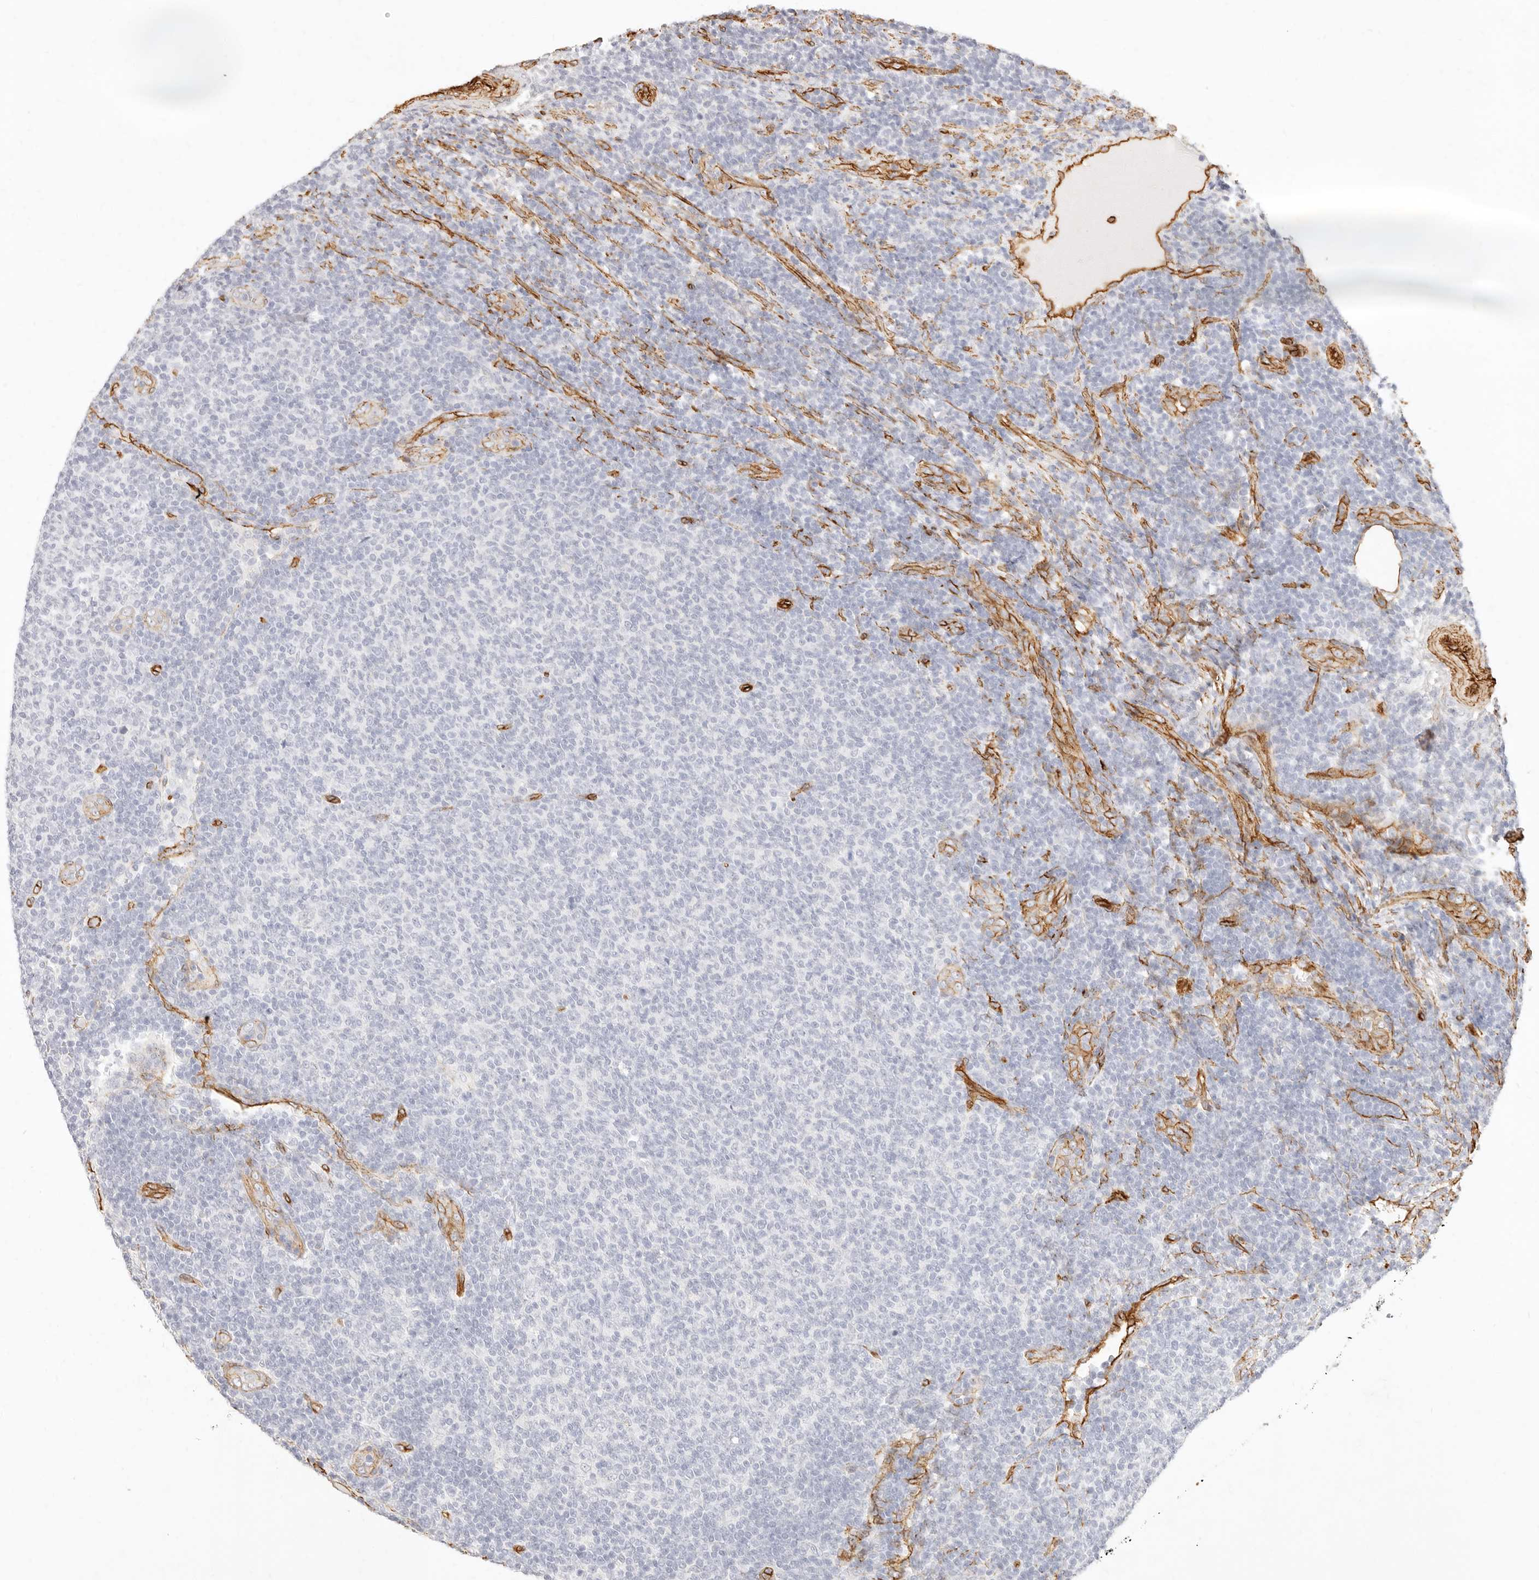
{"staining": {"intensity": "negative", "quantity": "none", "location": "none"}, "tissue": "lymphoma", "cell_type": "Tumor cells", "image_type": "cancer", "snomed": [{"axis": "morphology", "description": "Malignant lymphoma, non-Hodgkin's type, Low grade"}, {"axis": "topography", "description": "Lymph node"}], "caption": "Low-grade malignant lymphoma, non-Hodgkin's type was stained to show a protein in brown. There is no significant positivity in tumor cells.", "gene": "NUS1", "patient": {"sex": "male", "age": 66}}